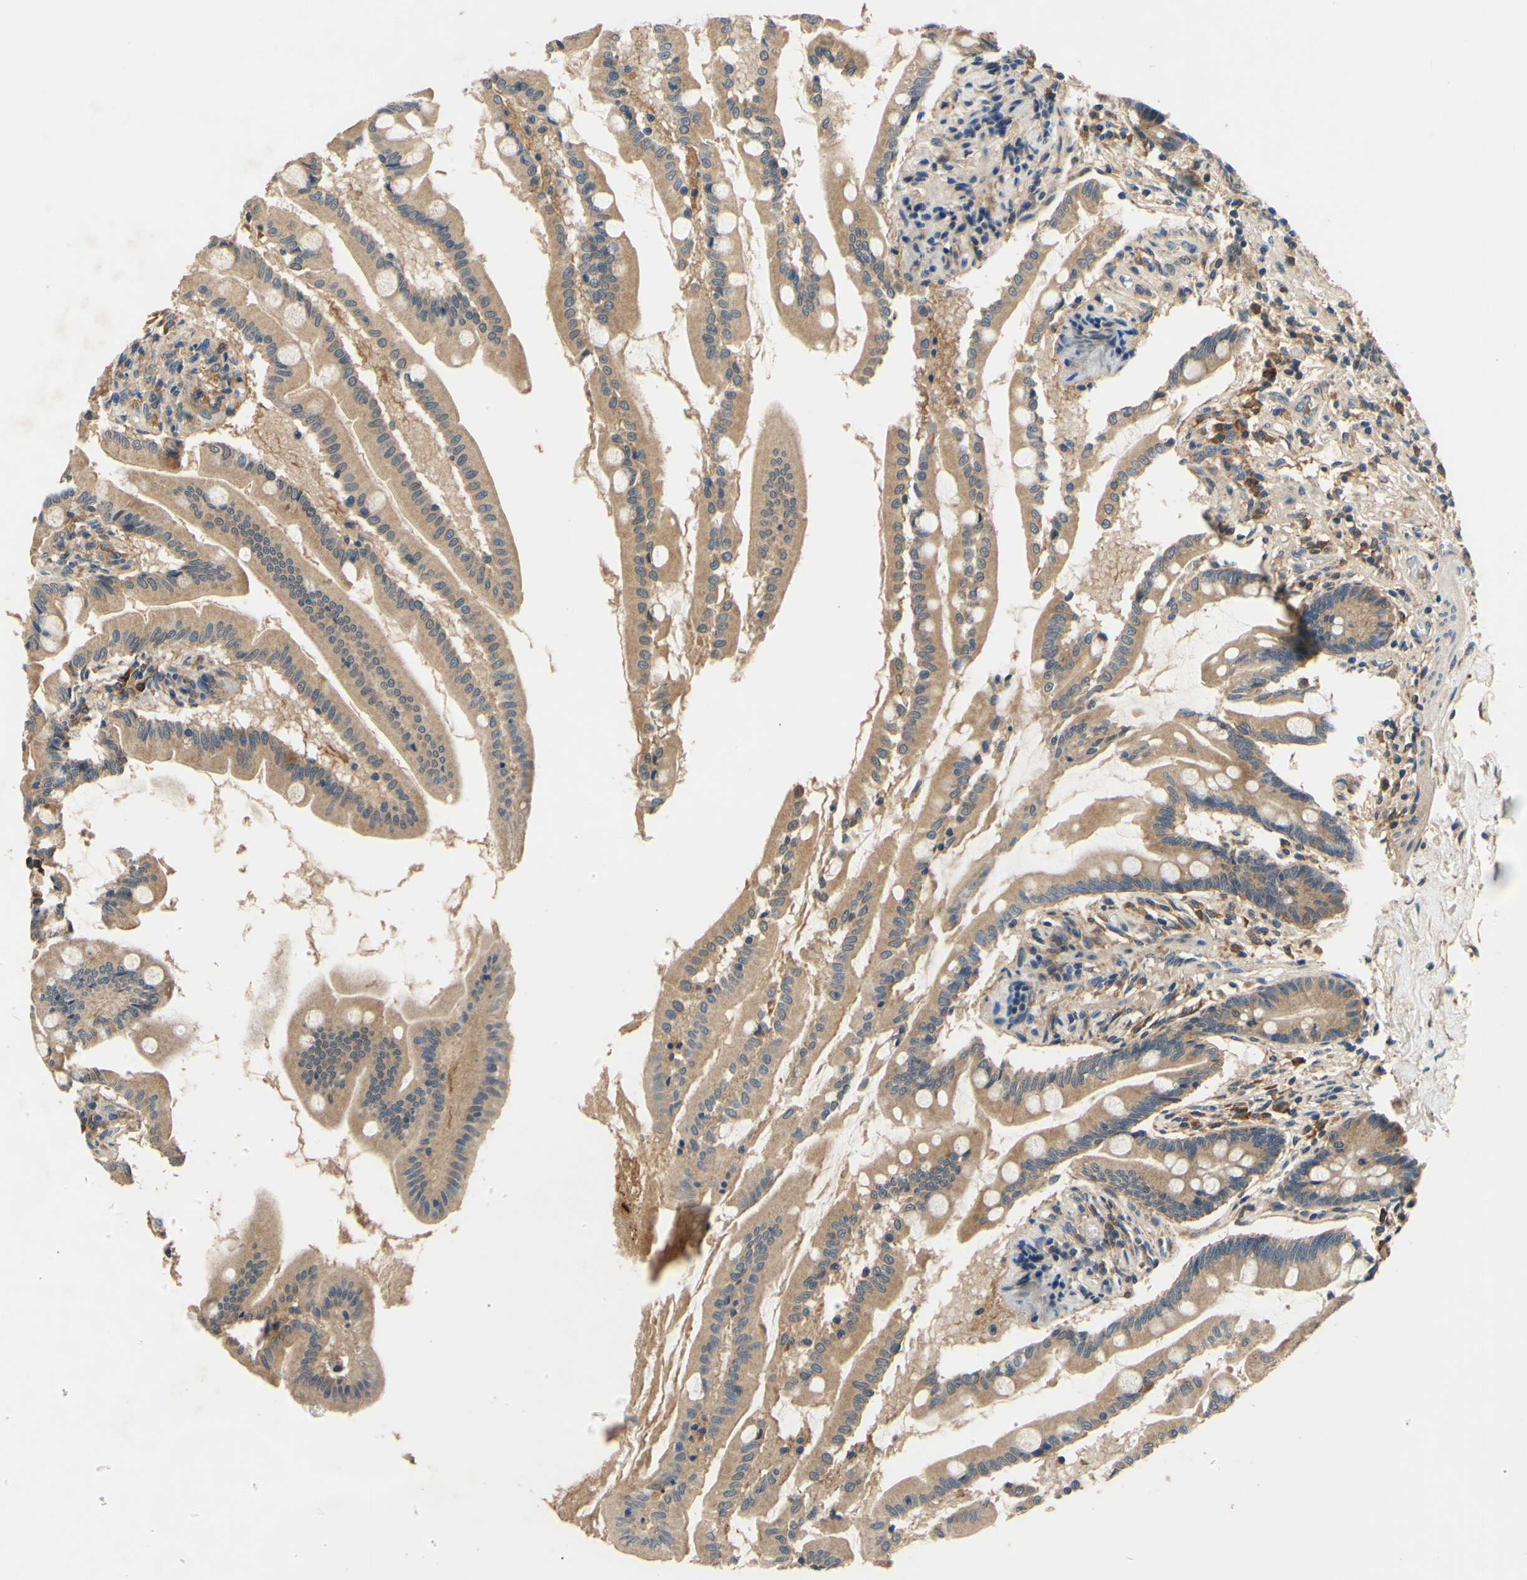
{"staining": {"intensity": "weak", "quantity": ">75%", "location": "cytoplasmic/membranous"}, "tissue": "small intestine", "cell_type": "Glandular cells", "image_type": "normal", "snomed": [{"axis": "morphology", "description": "Normal tissue, NOS"}, {"axis": "topography", "description": "Small intestine"}], "caption": "Brown immunohistochemical staining in unremarkable small intestine demonstrates weak cytoplasmic/membranous positivity in about >75% of glandular cells.", "gene": "PLA2G4A", "patient": {"sex": "female", "age": 56}}